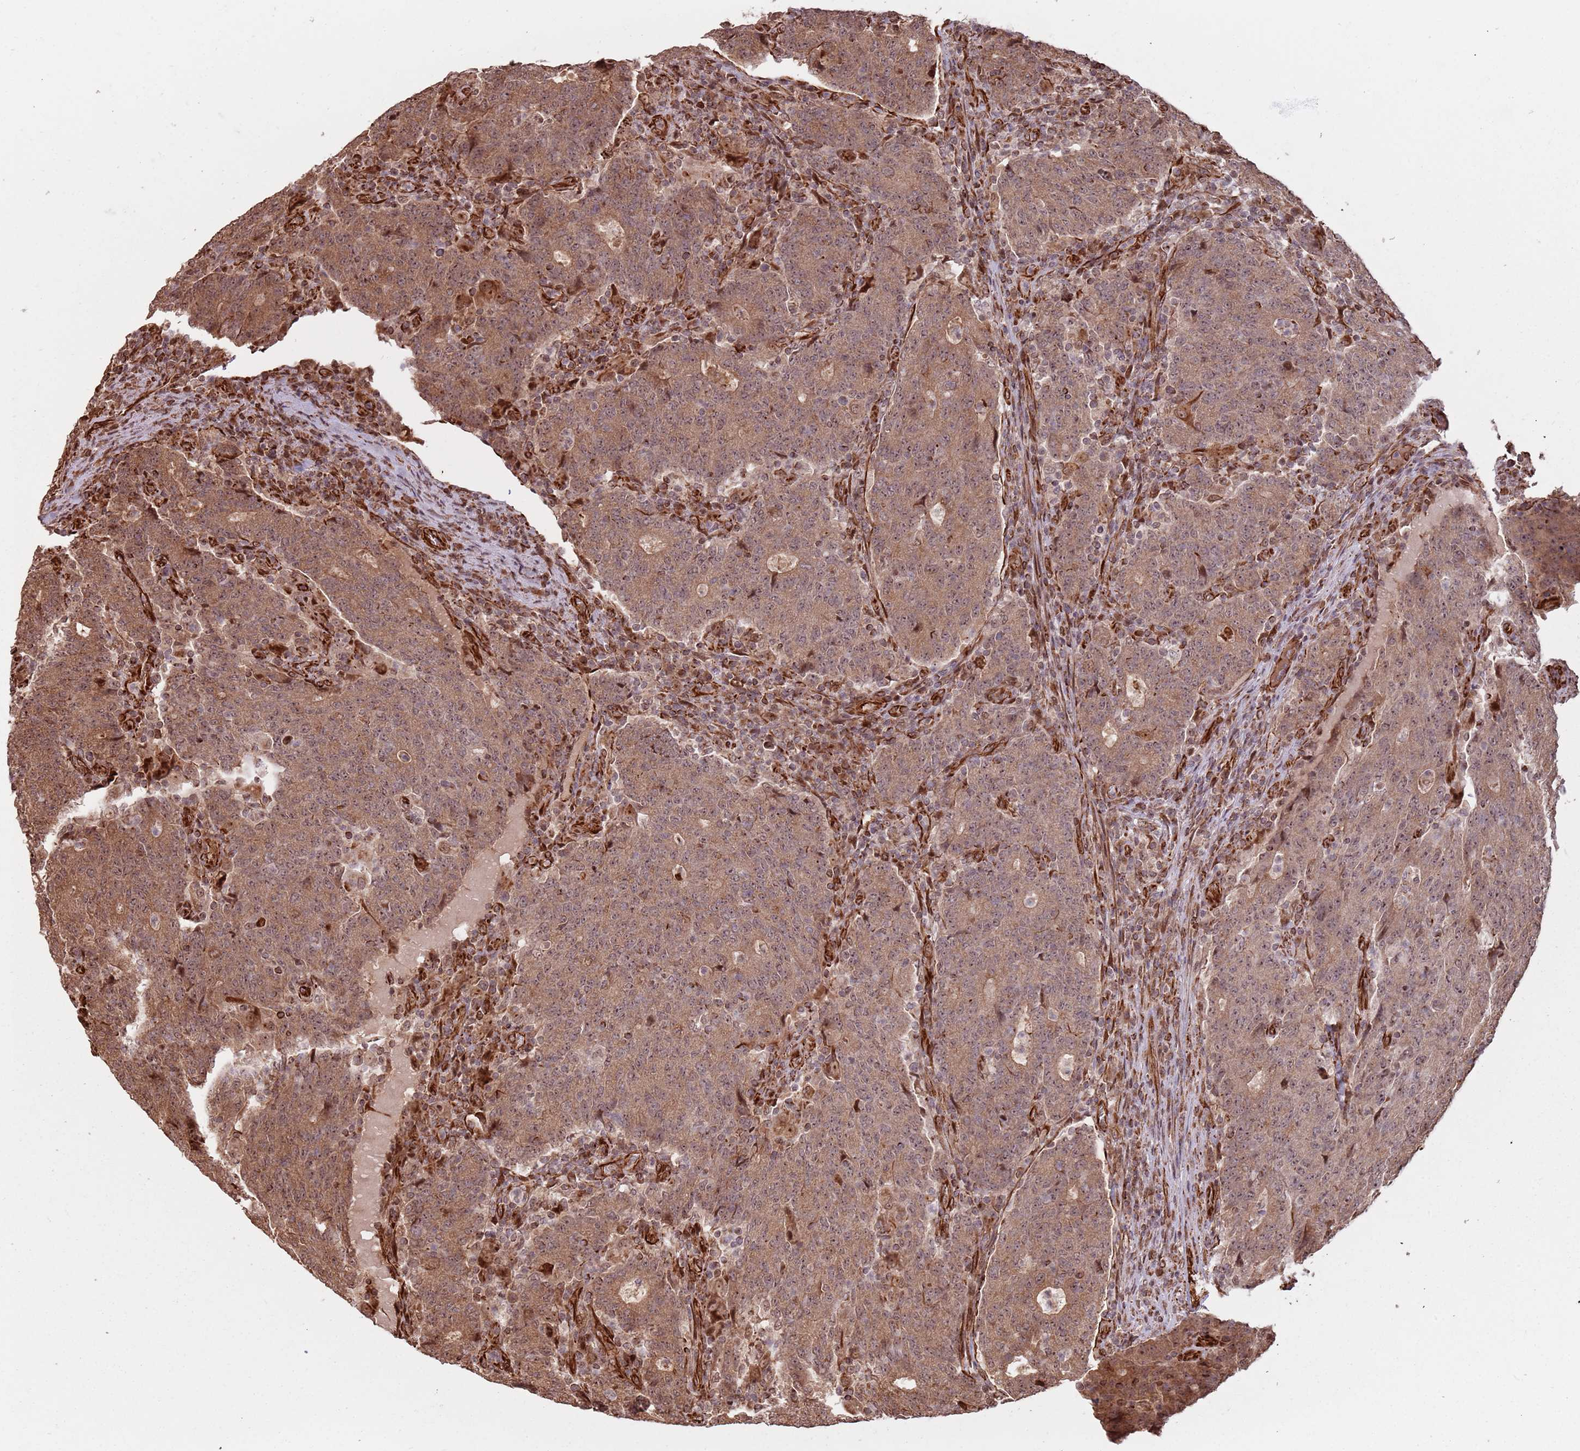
{"staining": {"intensity": "moderate", "quantity": ">75%", "location": "cytoplasmic/membranous,nuclear"}, "tissue": "colorectal cancer", "cell_type": "Tumor cells", "image_type": "cancer", "snomed": [{"axis": "morphology", "description": "Adenocarcinoma, NOS"}, {"axis": "topography", "description": "Colon"}], "caption": "IHC histopathology image of neoplastic tissue: colorectal adenocarcinoma stained using immunohistochemistry demonstrates medium levels of moderate protein expression localized specifically in the cytoplasmic/membranous and nuclear of tumor cells, appearing as a cytoplasmic/membranous and nuclear brown color.", "gene": "ADAMTS3", "patient": {"sex": "female", "age": 75}}